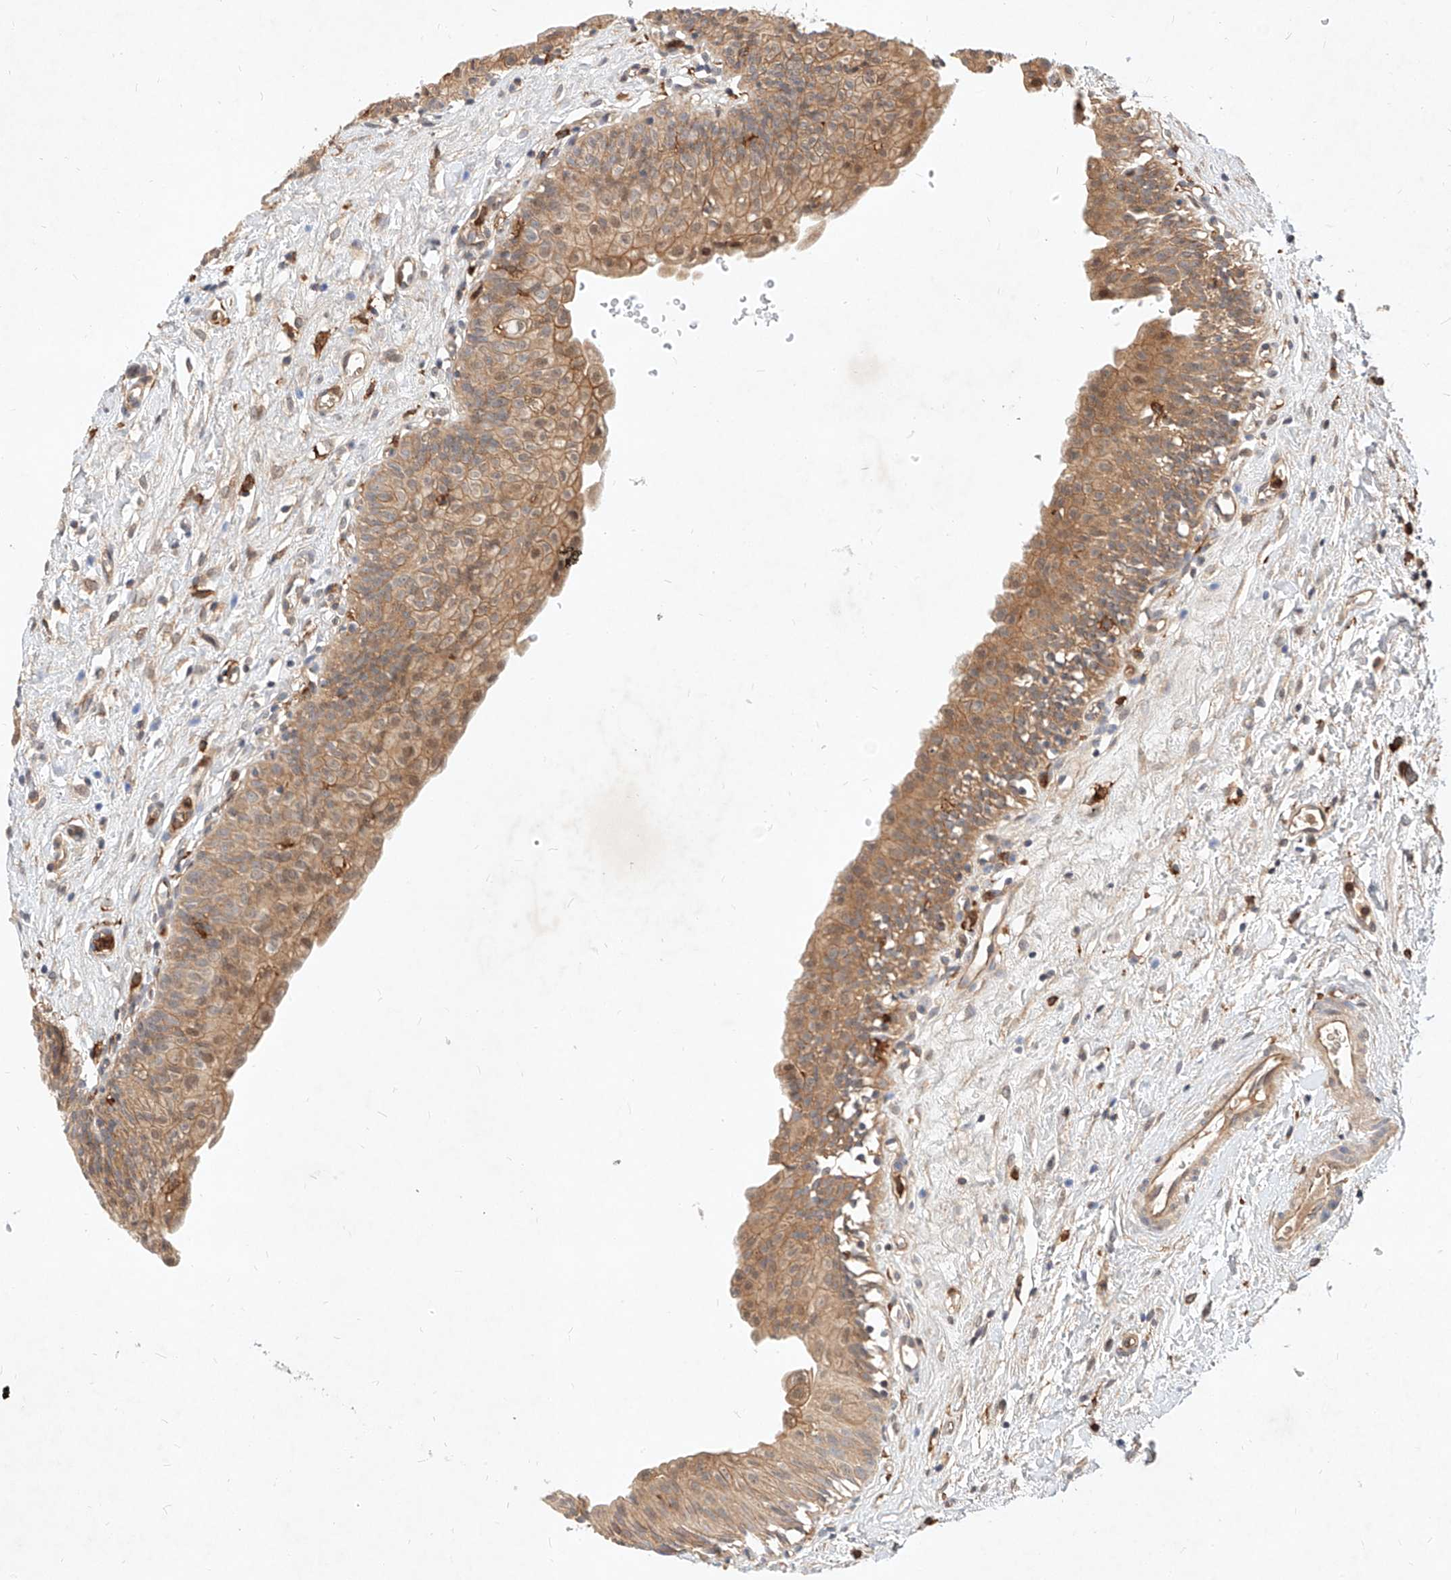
{"staining": {"intensity": "moderate", "quantity": ">75%", "location": "cytoplasmic/membranous"}, "tissue": "urinary bladder", "cell_type": "Urothelial cells", "image_type": "normal", "snomed": [{"axis": "morphology", "description": "Normal tissue, NOS"}, {"axis": "topography", "description": "Urinary bladder"}], "caption": "Immunohistochemical staining of unremarkable human urinary bladder shows medium levels of moderate cytoplasmic/membranous staining in about >75% of urothelial cells.", "gene": "NFAM1", "patient": {"sex": "male", "age": 51}}